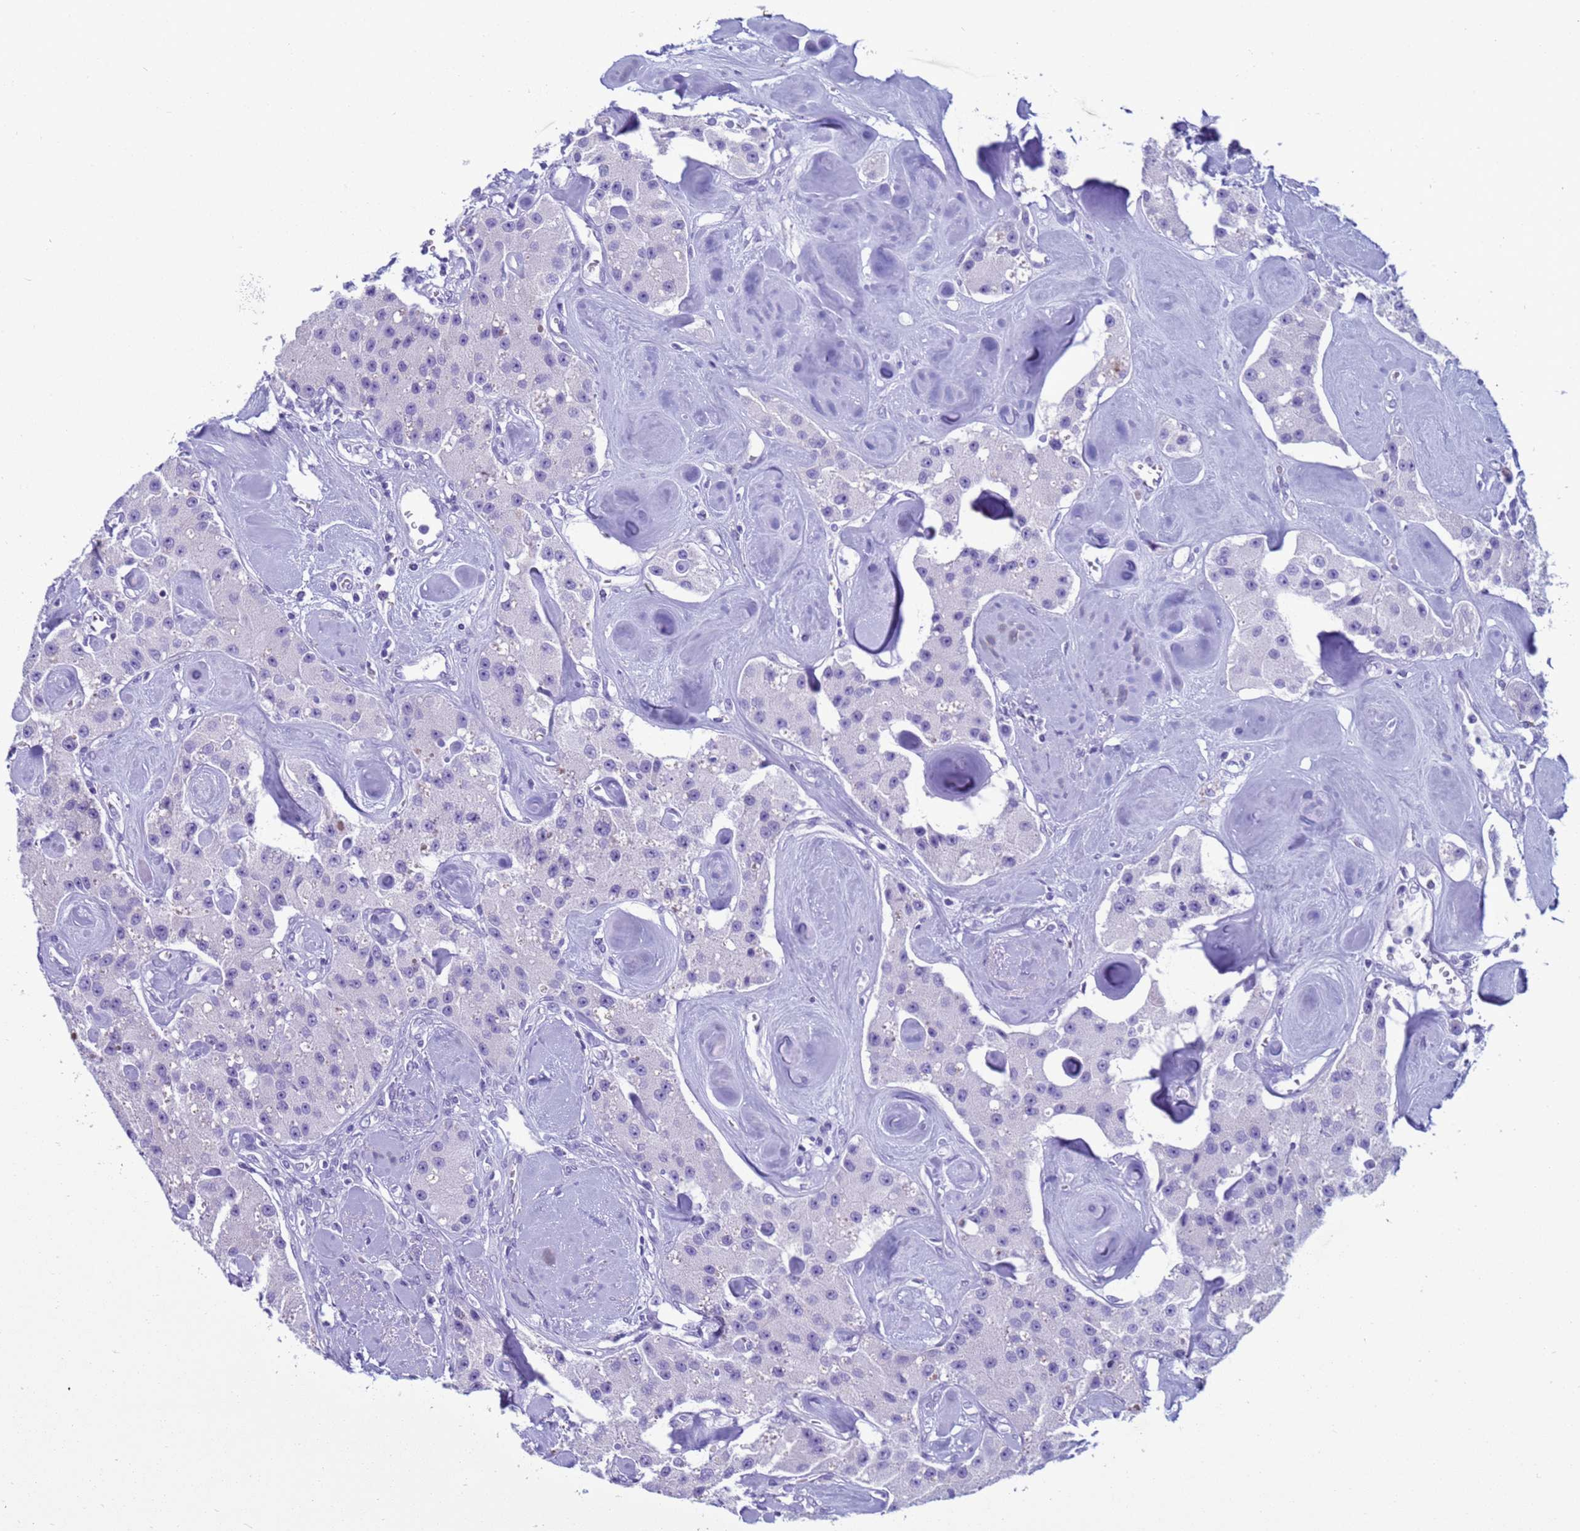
{"staining": {"intensity": "negative", "quantity": "none", "location": "none"}, "tissue": "carcinoid", "cell_type": "Tumor cells", "image_type": "cancer", "snomed": [{"axis": "morphology", "description": "Carcinoid, malignant, NOS"}, {"axis": "topography", "description": "Pancreas"}], "caption": "An image of human carcinoid is negative for staining in tumor cells. (Brightfield microscopy of DAB (3,3'-diaminobenzidine) immunohistochemistry at high magnification).", "gene": "CST4", "patient": {"sex": "male", "age": 41}}